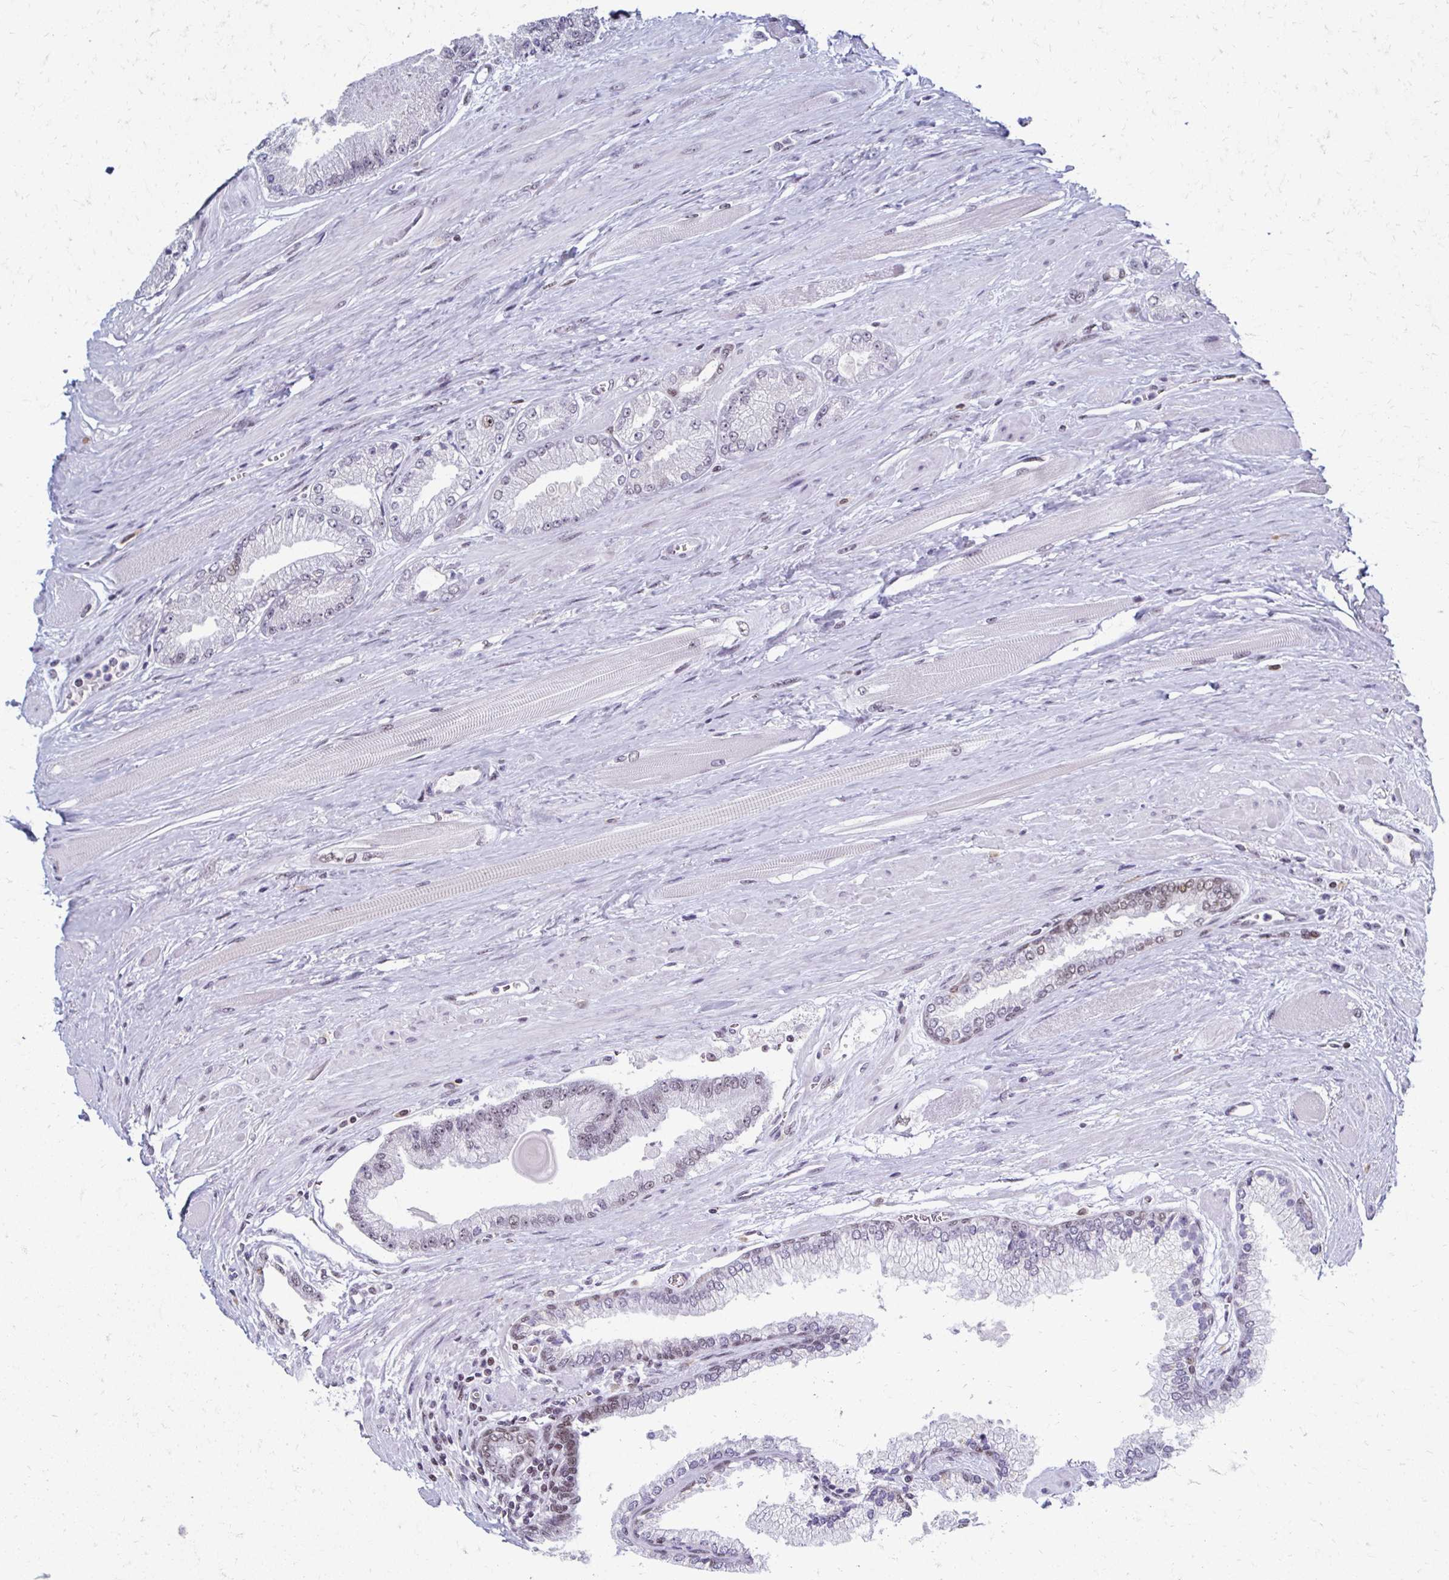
{"staining": {"intensity": "negative", "quantity": "none", "location": "none"}, "tissue": "prostate cancer", "cell_type": "Tumor cells", "image_type": "cancer", "snomed": [{"axis": "morphology", "description": "Adenocarcinoma, Low grade"}, {"axis": "topography", "description": "Prostate"}], "caption": "IHC of prostate cancer demonstrates no expression in tumor cells. (DAB immunohistochemistry (IHC), high magnification).", "gene": "IRF7", "patient": {"sex": "male", "age": 67}}